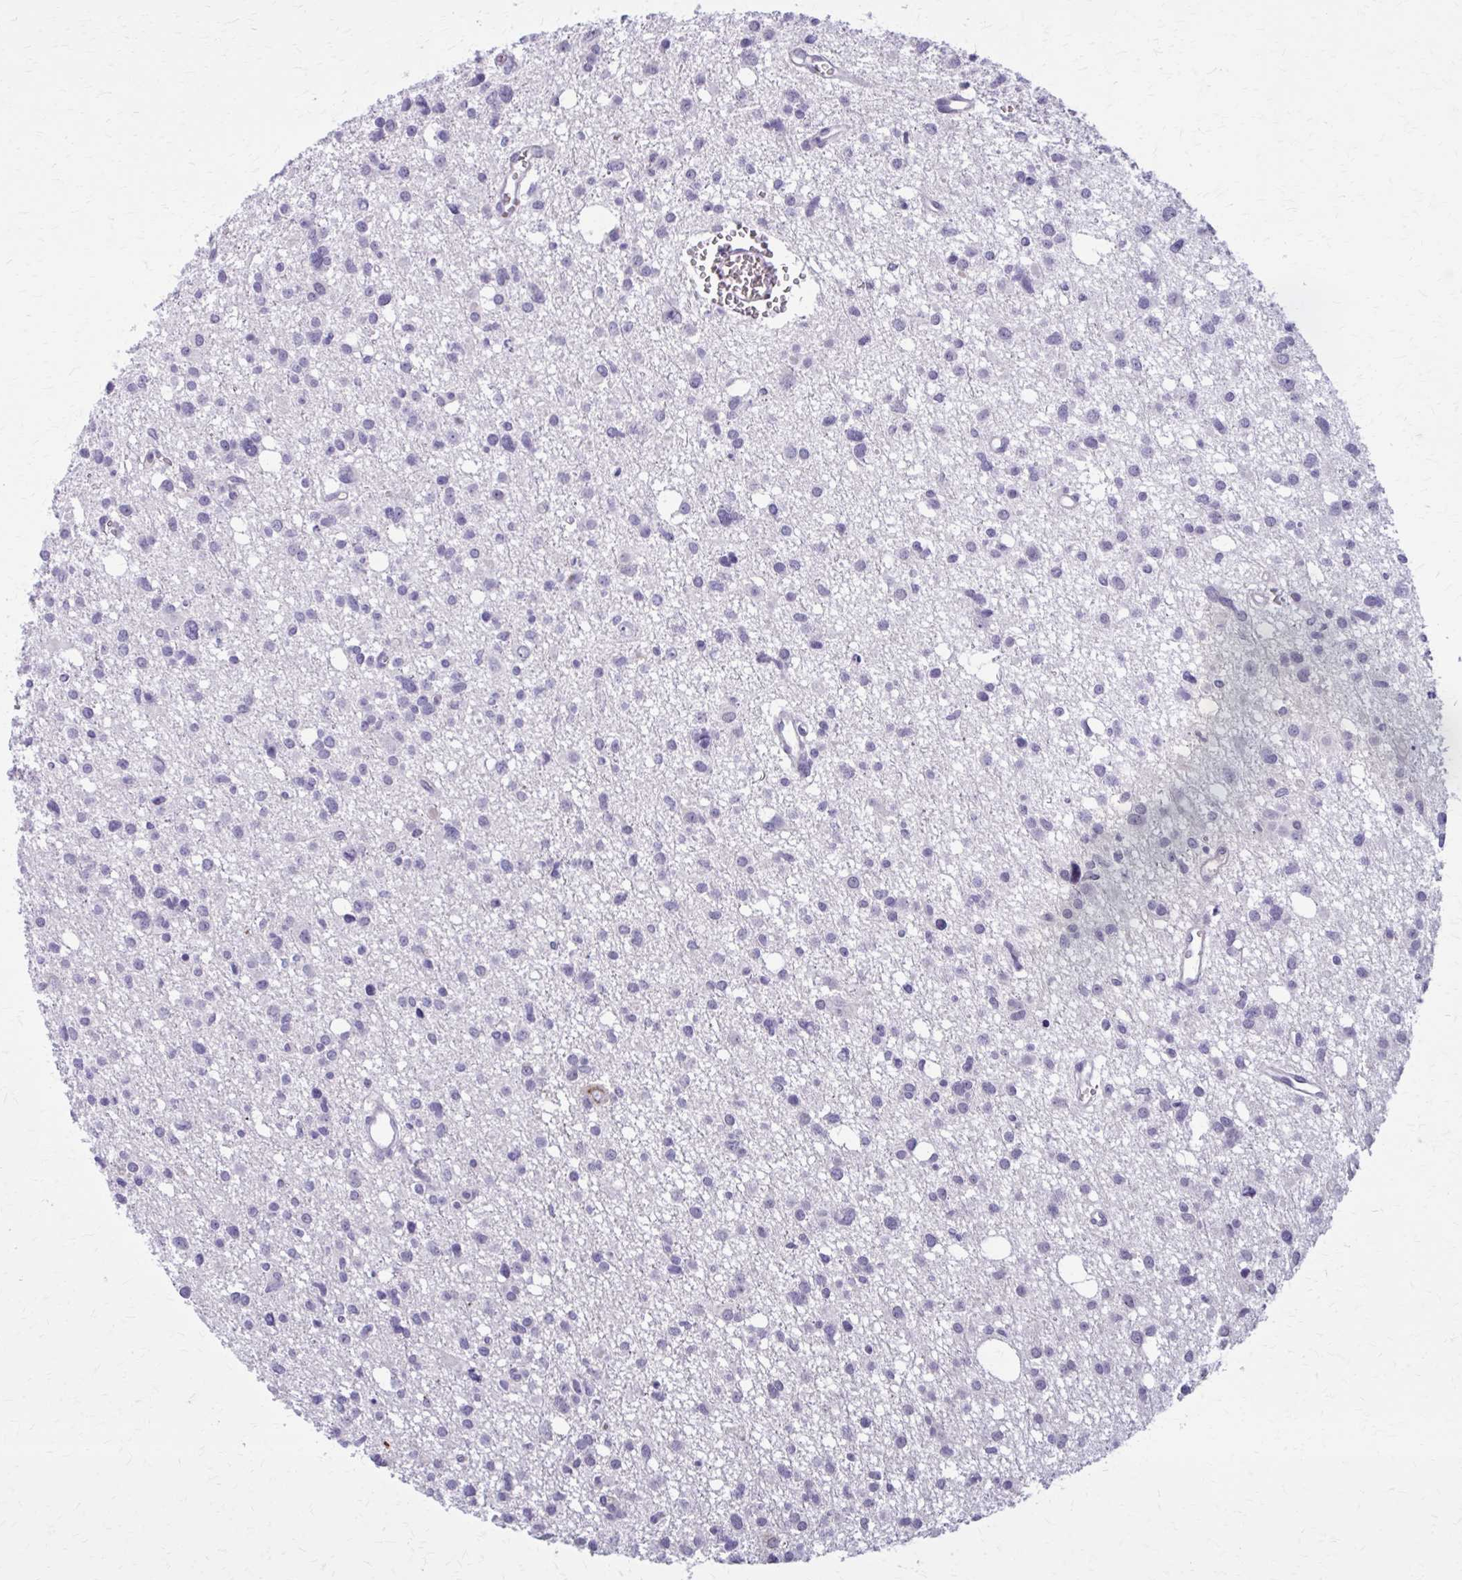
{"staining": {"intensity": "negative", "quantity": "none", "location": "none"}, "tissue": "glioma", "cell_type": "Tumor cells", "image_type": "cancer", "snomed": [{"axis": "morphology", "description": "Glioma, malignant, High grade"}, {"axis": "topography", "description": "Brain"}], "caption": "Protein analysis of glioma demonstrates no significant expression in tumor cells.", "gene": "OR4A47", "patient": {"sex": "male", "age": 23}}